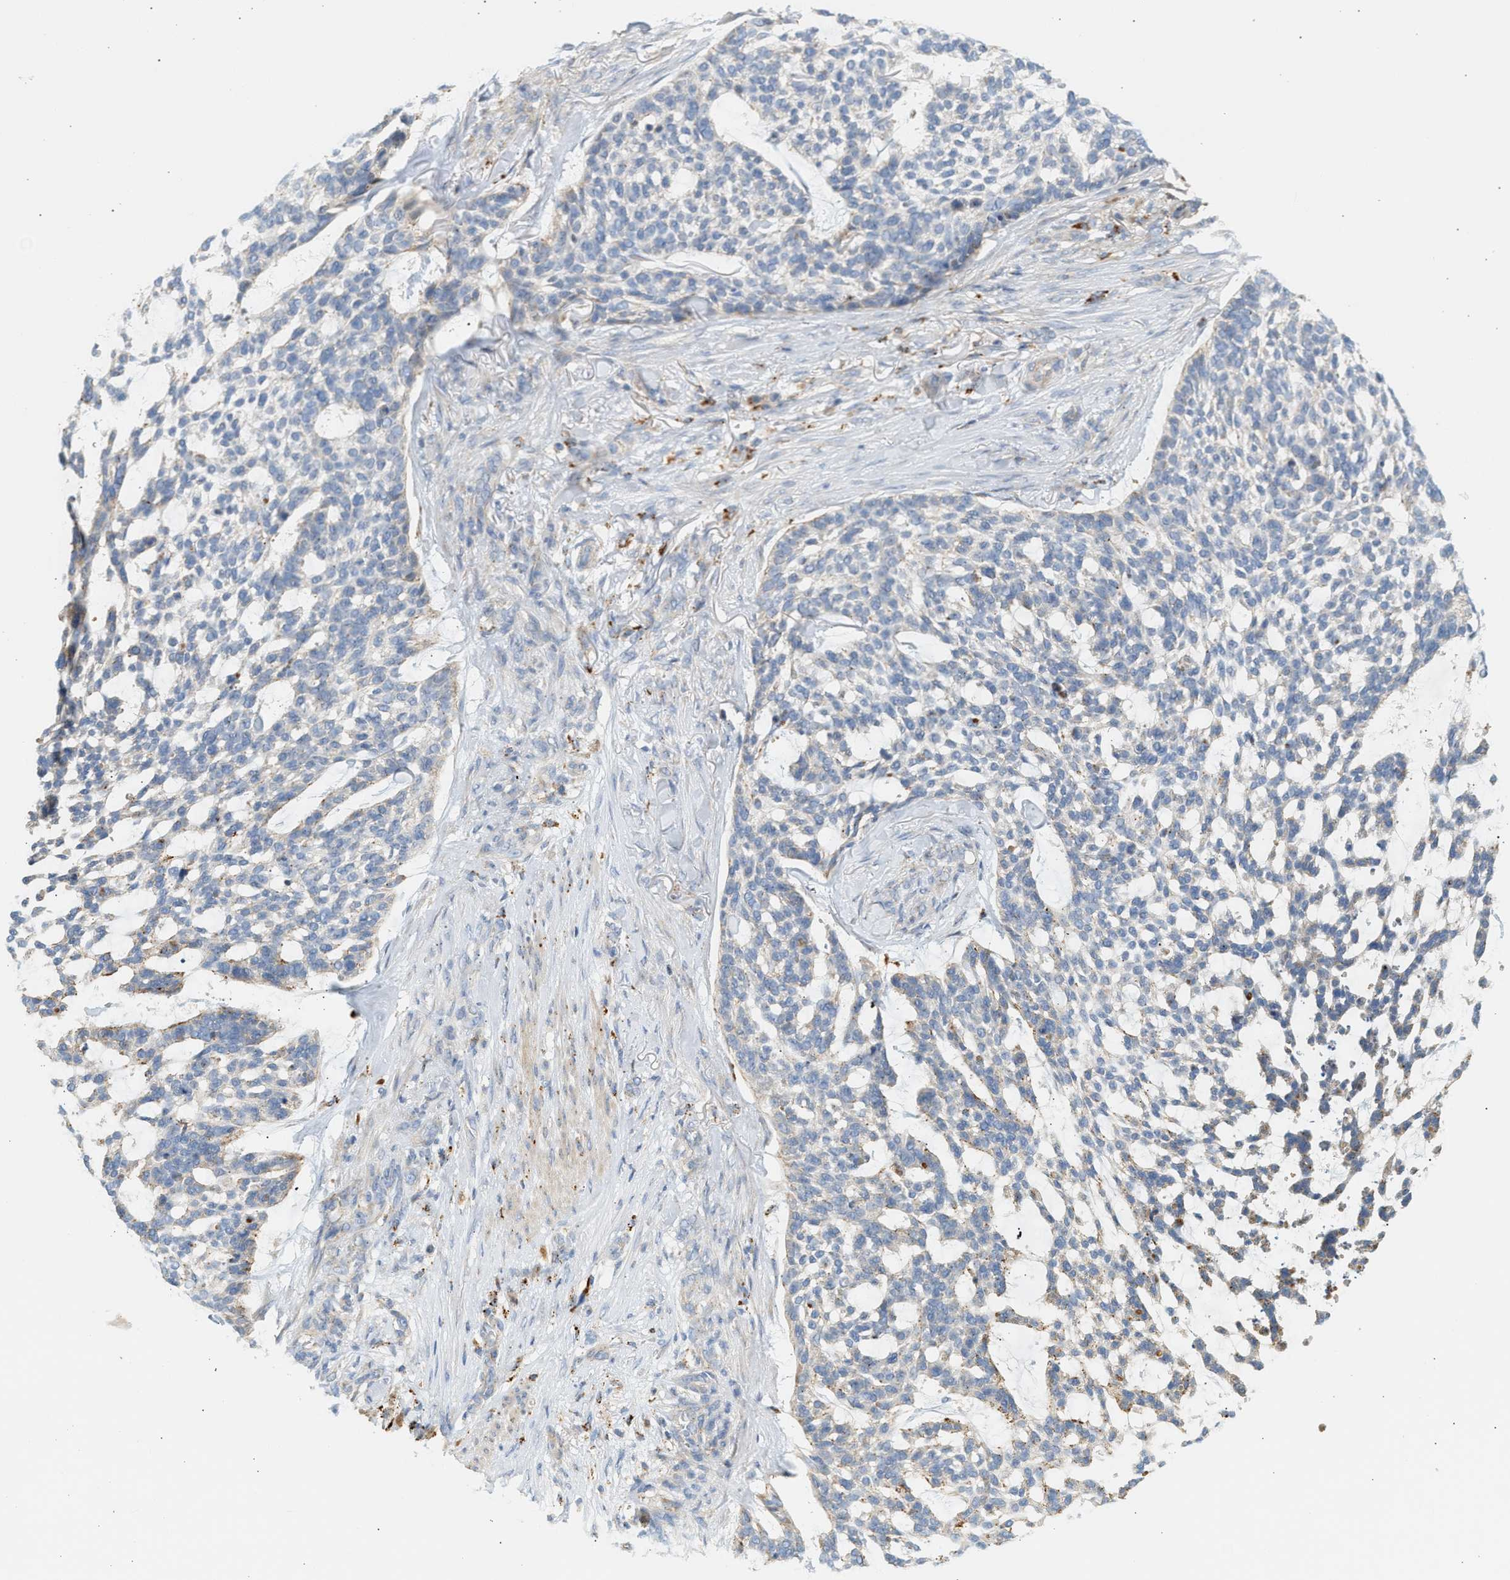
{"staining": {"intensity": "negative", "quantity": "none", "location": "none"}, "tissue": "skin cancer", "cell_type": "Tumor cells", "image_type": "cancer", "snomed": [{"axis": "morphology", "description": "Basal cell carcinoma"}, {"axis": "topography", "description": "Skin"}], "caption": "The micrograph demonstrates no staining of tumor cells in skin cancer.", "gene": "ENTHD1", "patient": {"sex": "female", "age": 64}}